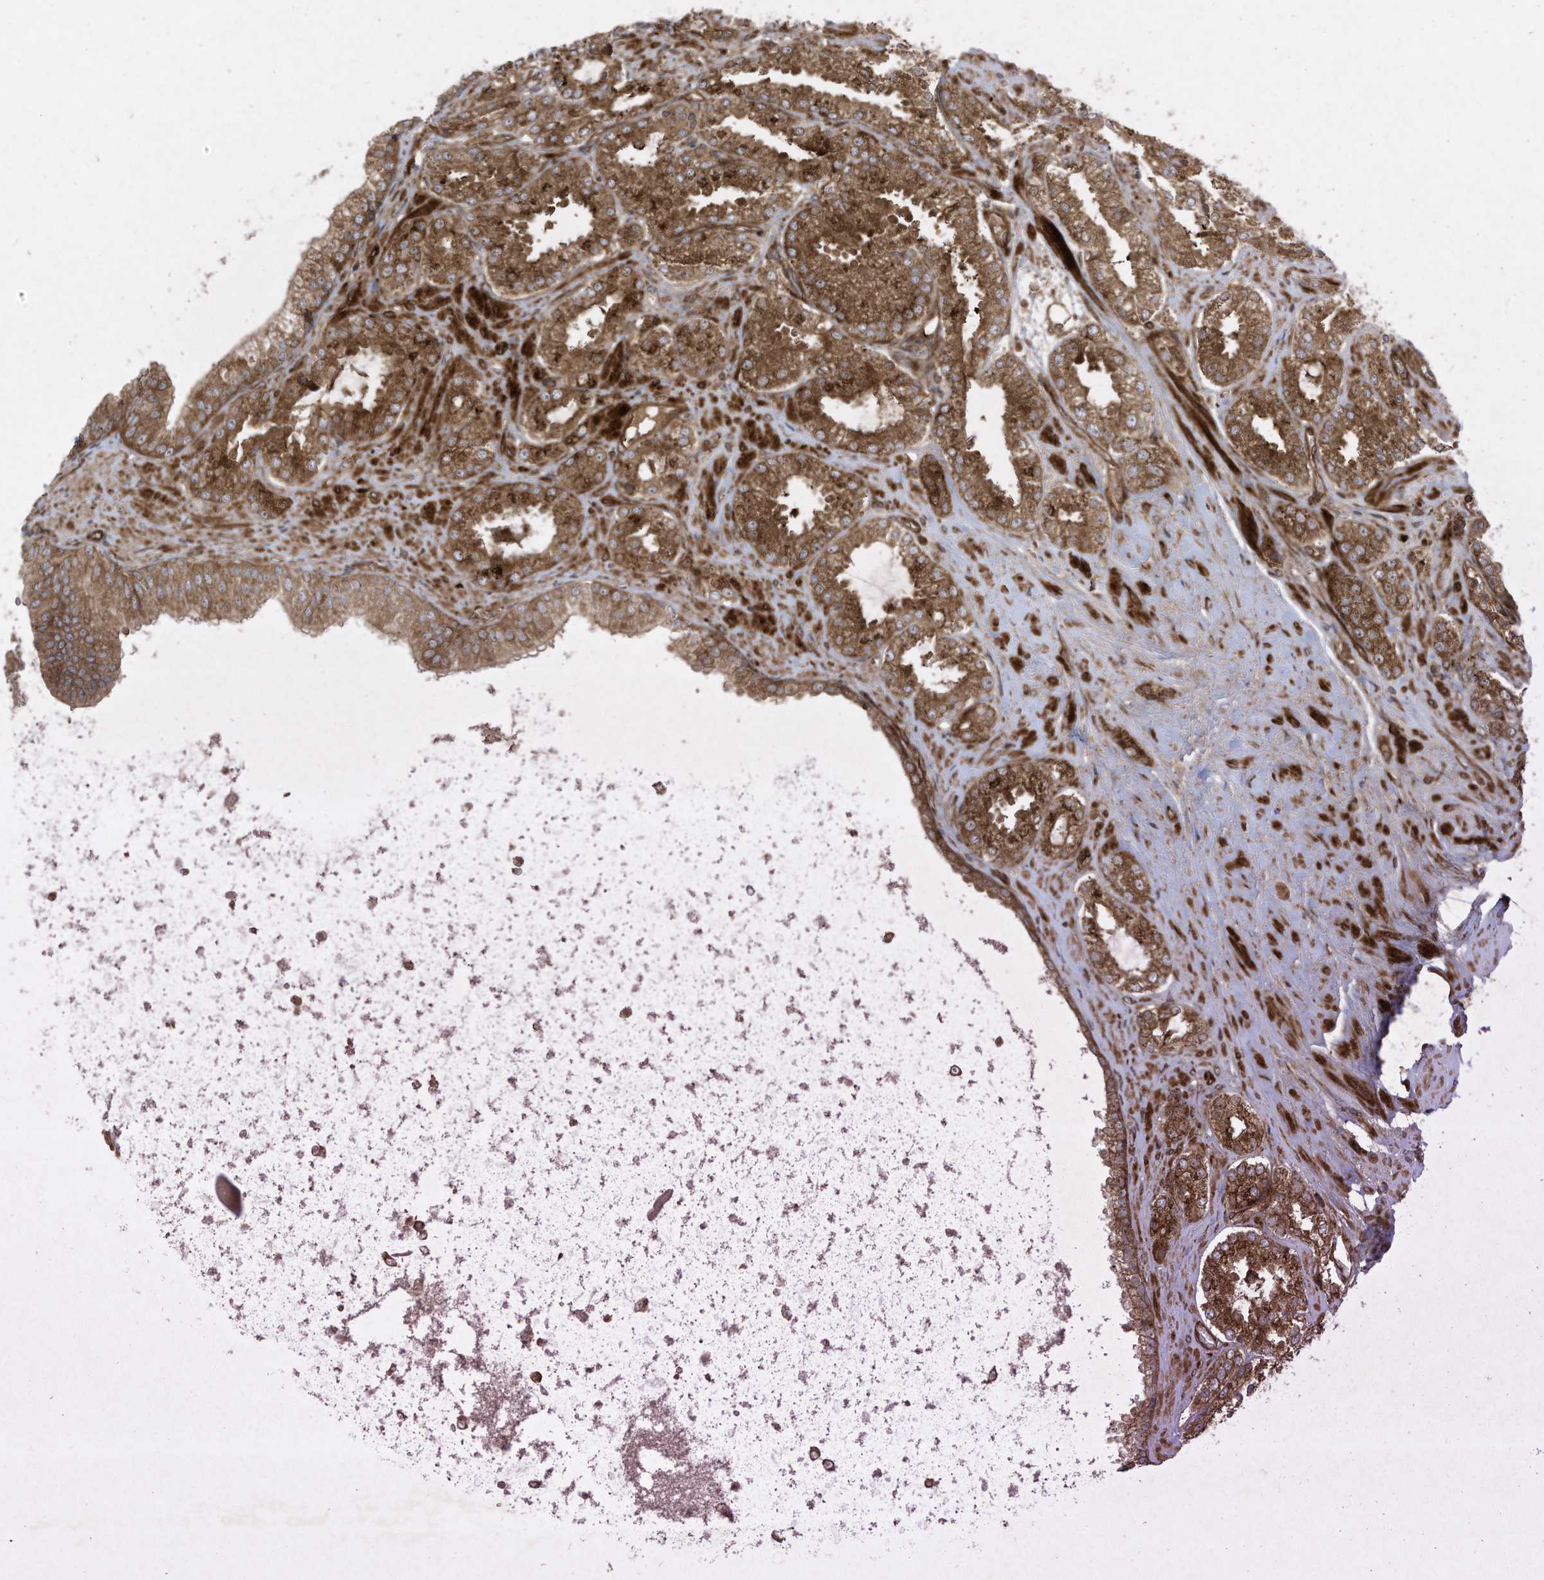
{"staining": {"intensity": "moderate", "quantity": ">75%", "location": "cytoplasmic/membranous"}, "tissue": "prostate cancer", "cell_type": "Tumor cells", "image_type": "cancer", "snomed": [{"axis": "morphology", "description": "Adenocarcinoma, High grade"}, {"axis": "topography", "description": "Prostate"}], "caption": "Moderate cytoplasmic/membranous positivity is appreciated in approximately >75% of tumor cells in prostate cancer (adenocarcinoma (high-grade)).", "gene": "DDIT4", "patient": {"sex": "male", "age": 73}}